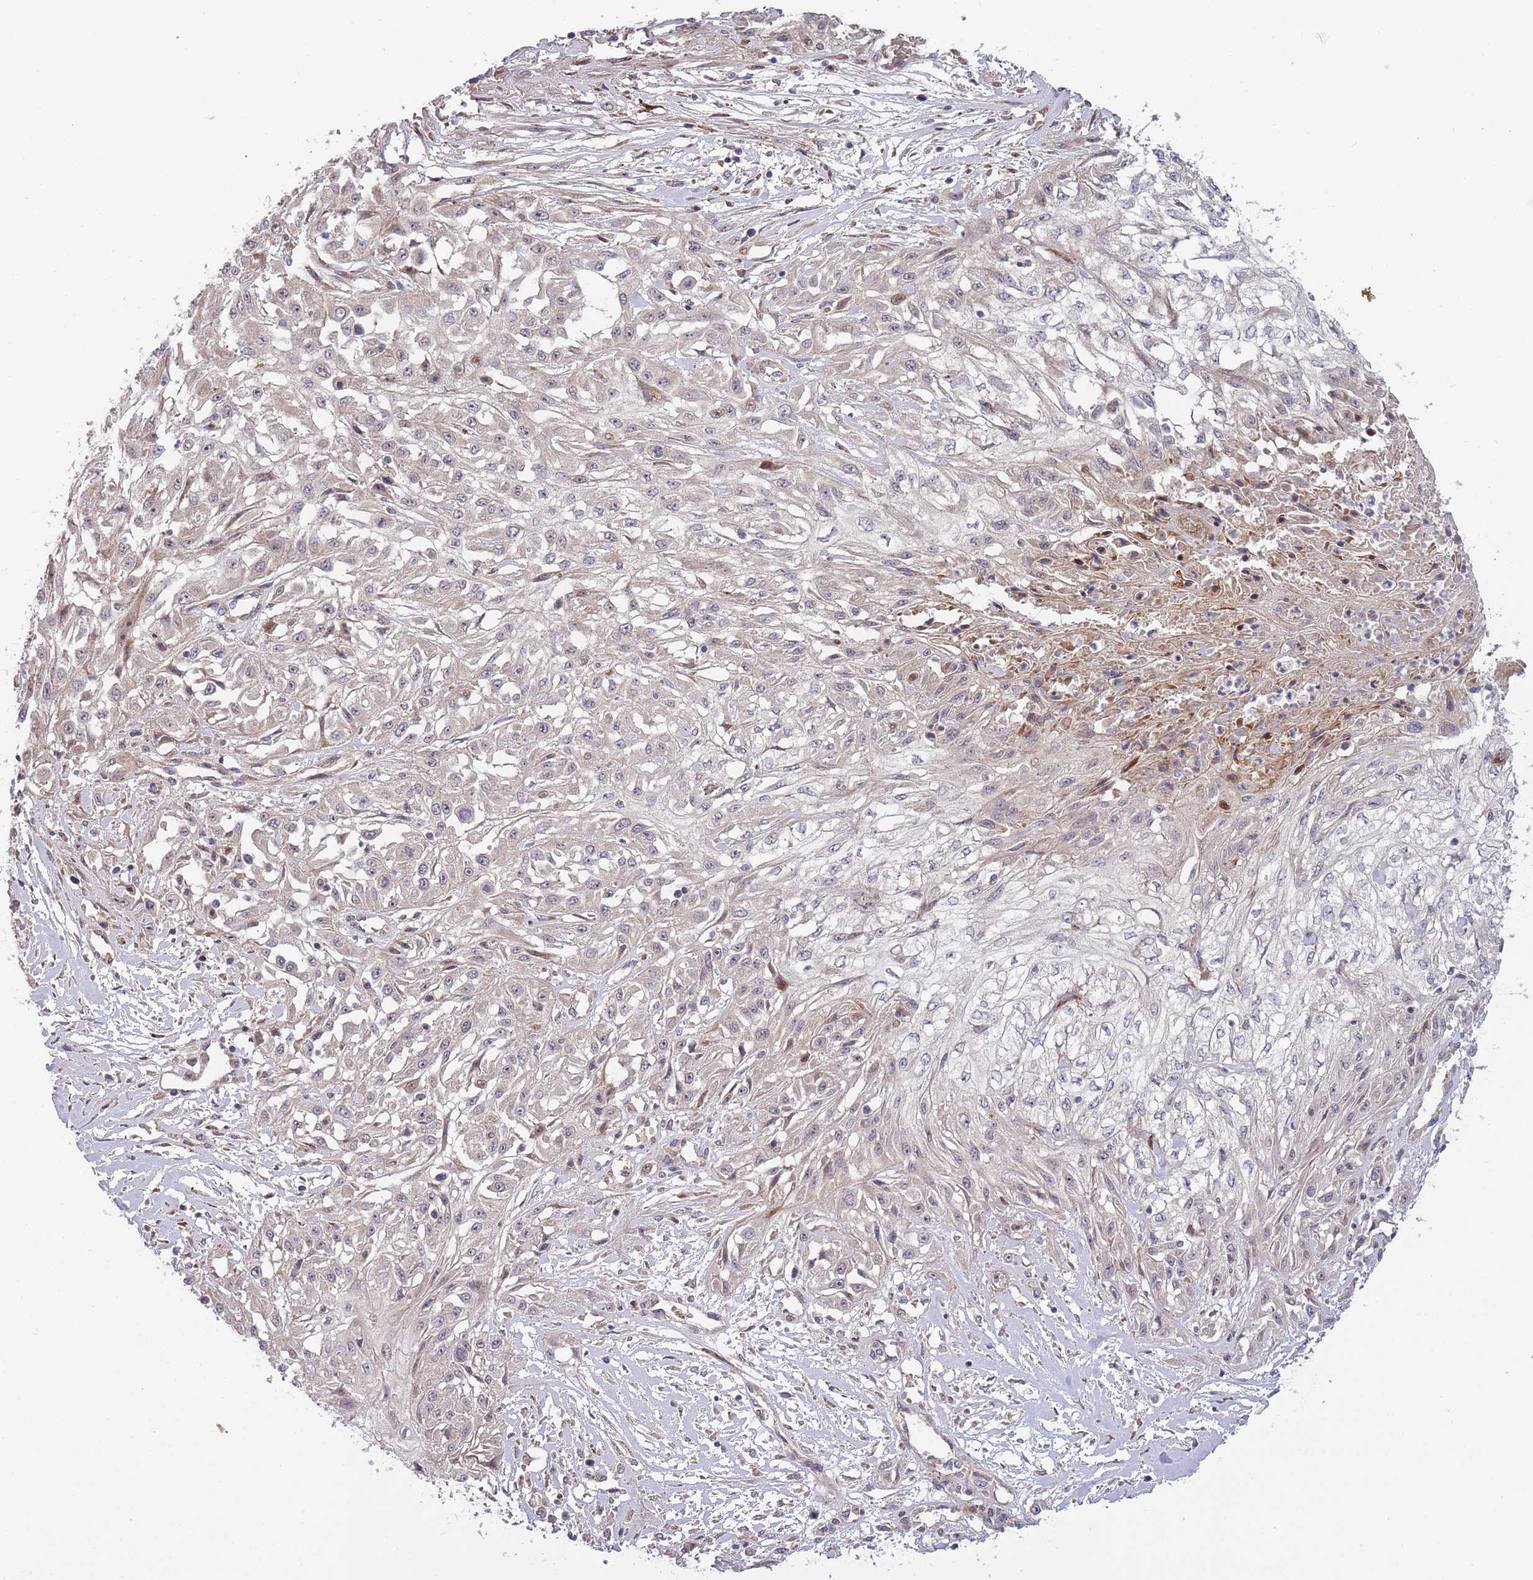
{"staining": {"intensity": "moderate", "quantity": "<25%", "location": "nuclear"}, "tissue": "skin cancer", "cell_type": "Tumor cells", "image_type": "cancer", "snomed": [{"axis": "morphology", "description": "Squamous cell carcinoma, NOS"}, {"axis": "morphology", "description": "Squamous cell carcinoma, metastatic, NOS"}, {"axis": "topography", "description": "Skin"}, {"axis": "topography", "description": "Lymph node"}], "caption": "Moderate nuclear staining for a protein is identified in about <25% of tumor cells of skin cancer (squamous cell carcinoma) using immunohistochemistry (IHC).", "gene": "NT5DC4", "patient": {"sex": "male", "age": 75}}